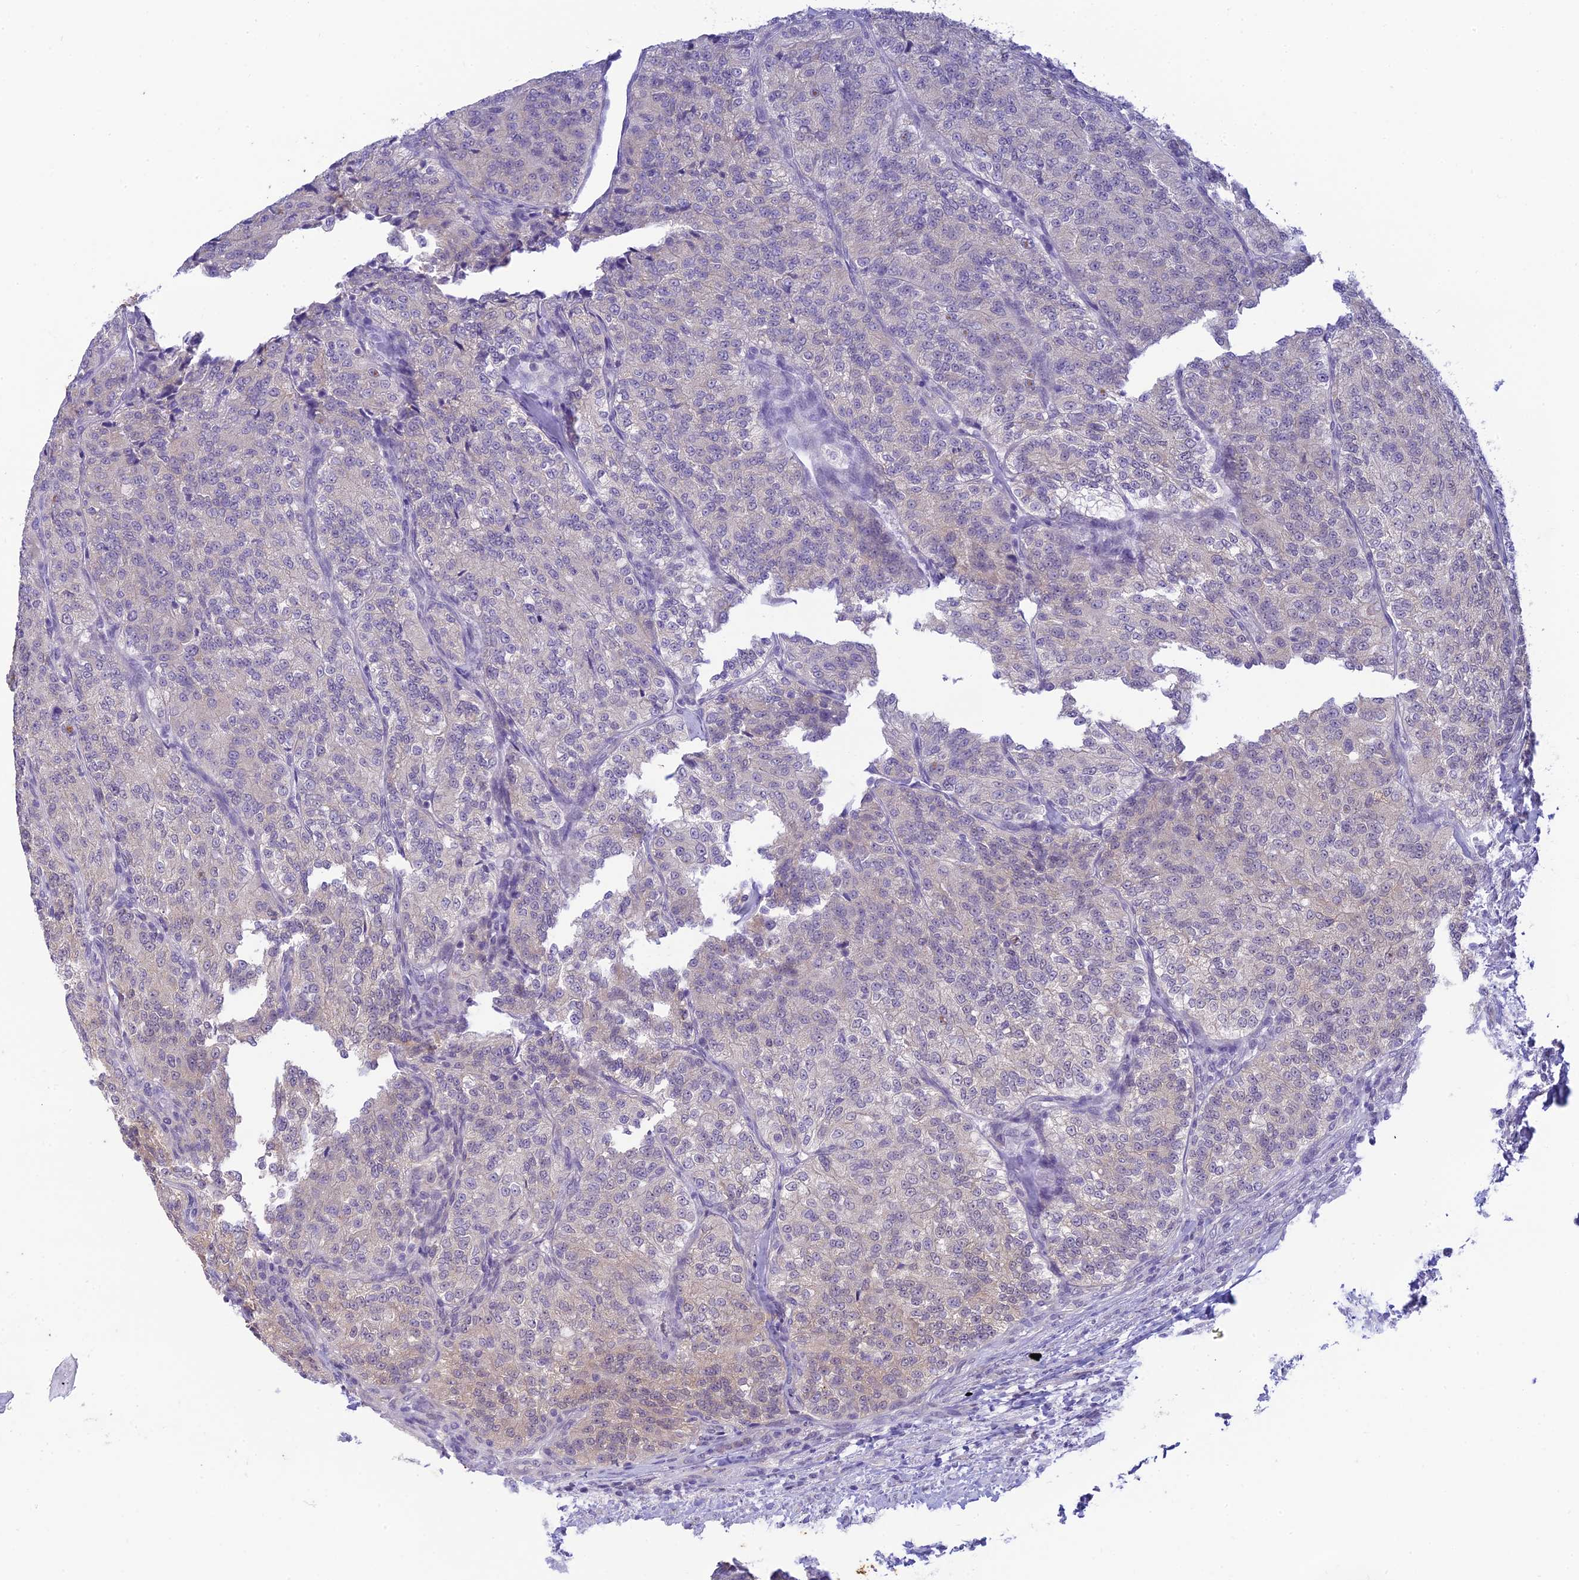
{"staining": {"intensity": "negative", "quantity": "none", "location": "none"}, "tissue": "renal cancer", "cell_type": "Tumor cells", "image_type": "cancer", "snomed": [{"axis": "morphology", "description": "Adenocarcinoma, NOS"}, {"axis": "topography", "description": "Kidney"}], "caption": "The IHC micrograph has no significant staining in tumor cells of renal cancer (adenocarcinoma) tissue.", "gene": "SKIC8", "patient": {"sex": "female", "age": 63}}